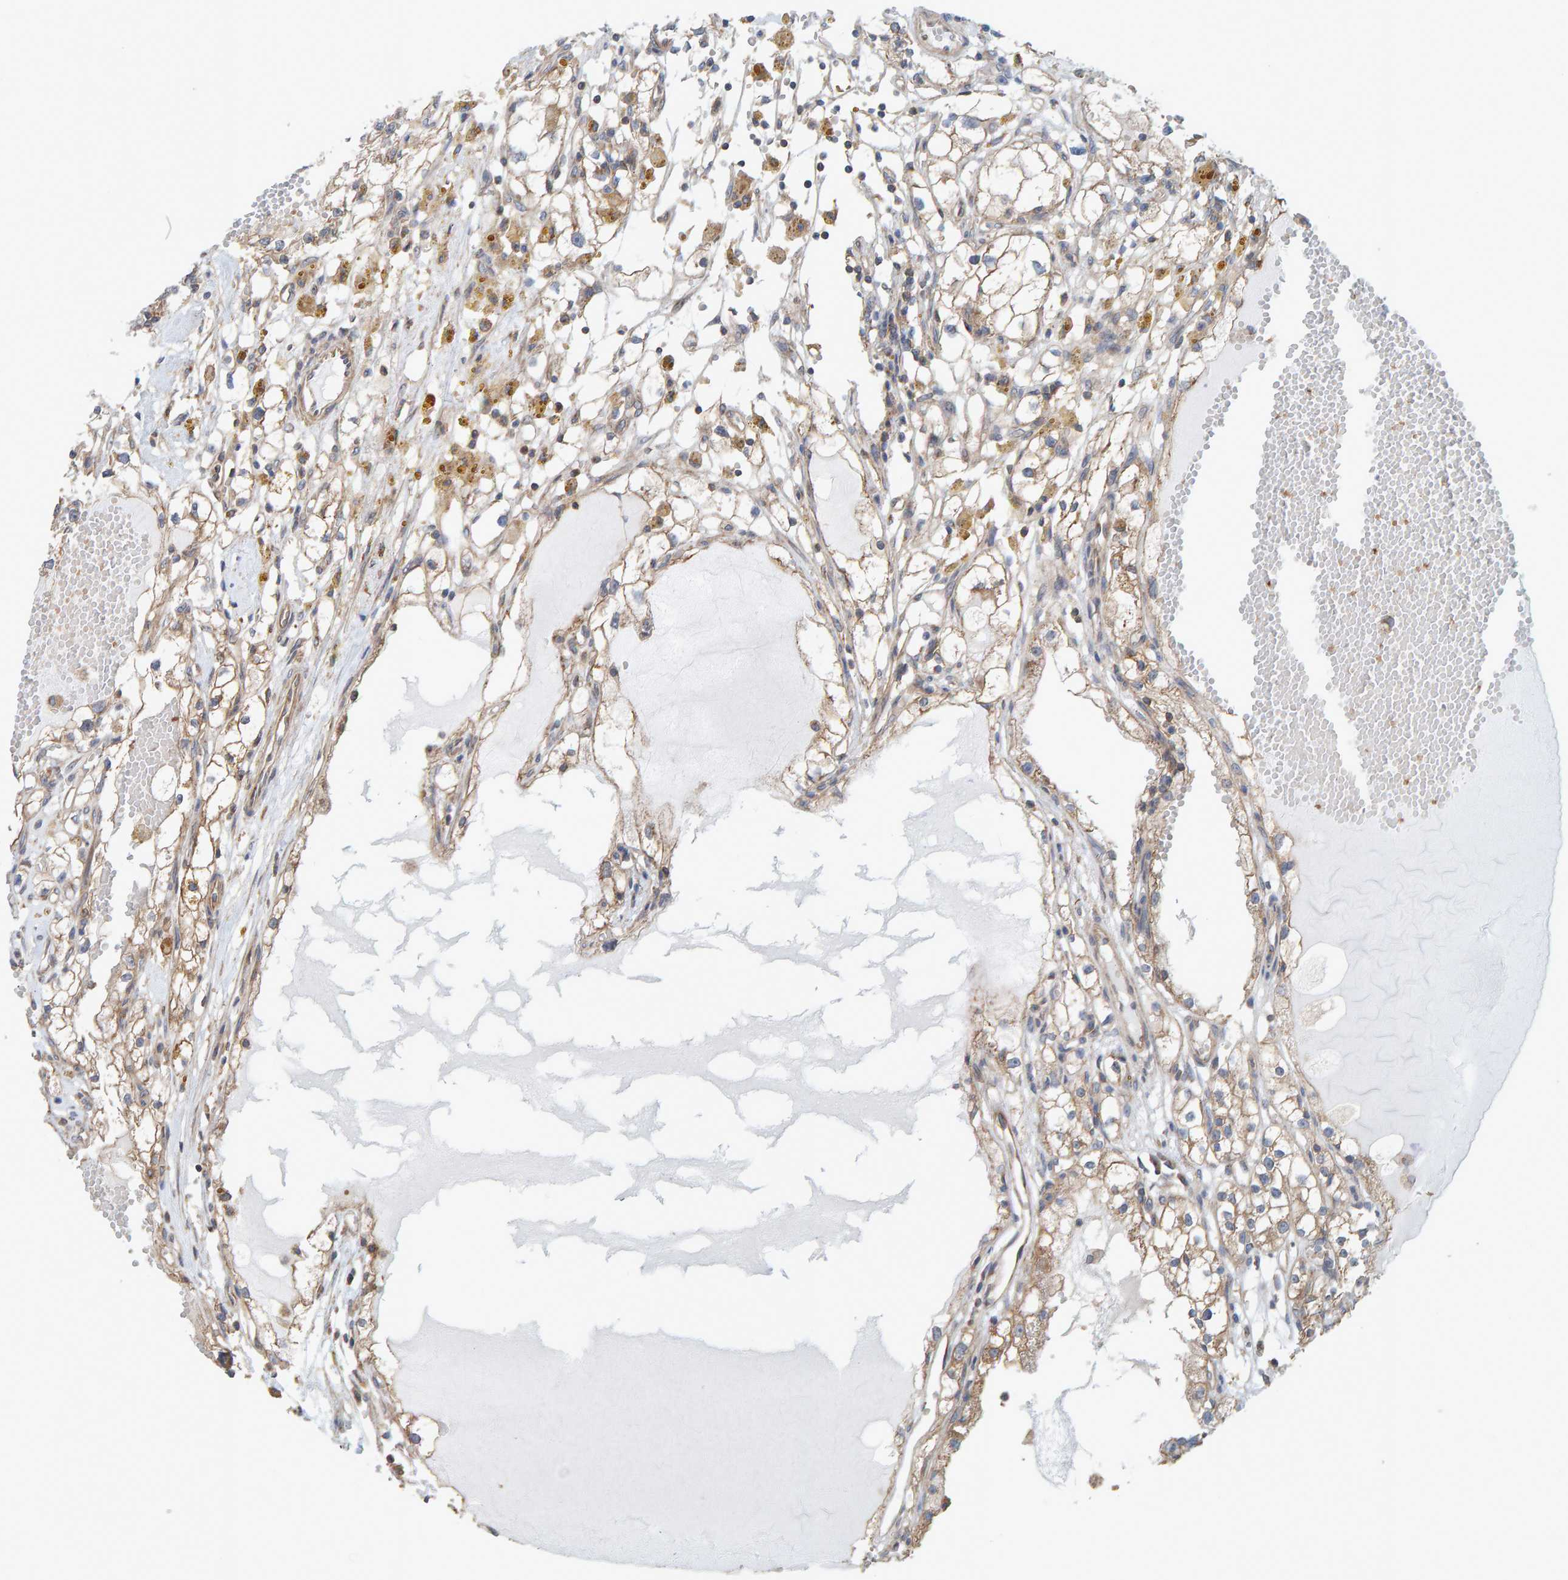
{"staining": {"intensity": "moderate", "quantity": ">75%", "location": "cytoplasmic/membranous"}, "tissue": "renal cancer", "cell_type": "Tumor cells", "image_type": "cancer", "snomed": [{"axis": "morphology", "description": "Adenocarcinoma, NOS"}, {"axis": "topography", "description": "Kidney"}], "caption": "Renal adenocarcinoma stained with a brown dye reveals moderate cytoplasmic/membranous positive staining in approximately >75% of tumor cells.", "gene": "UBAP1", "patient": {"sex": "male", "age": 56}}